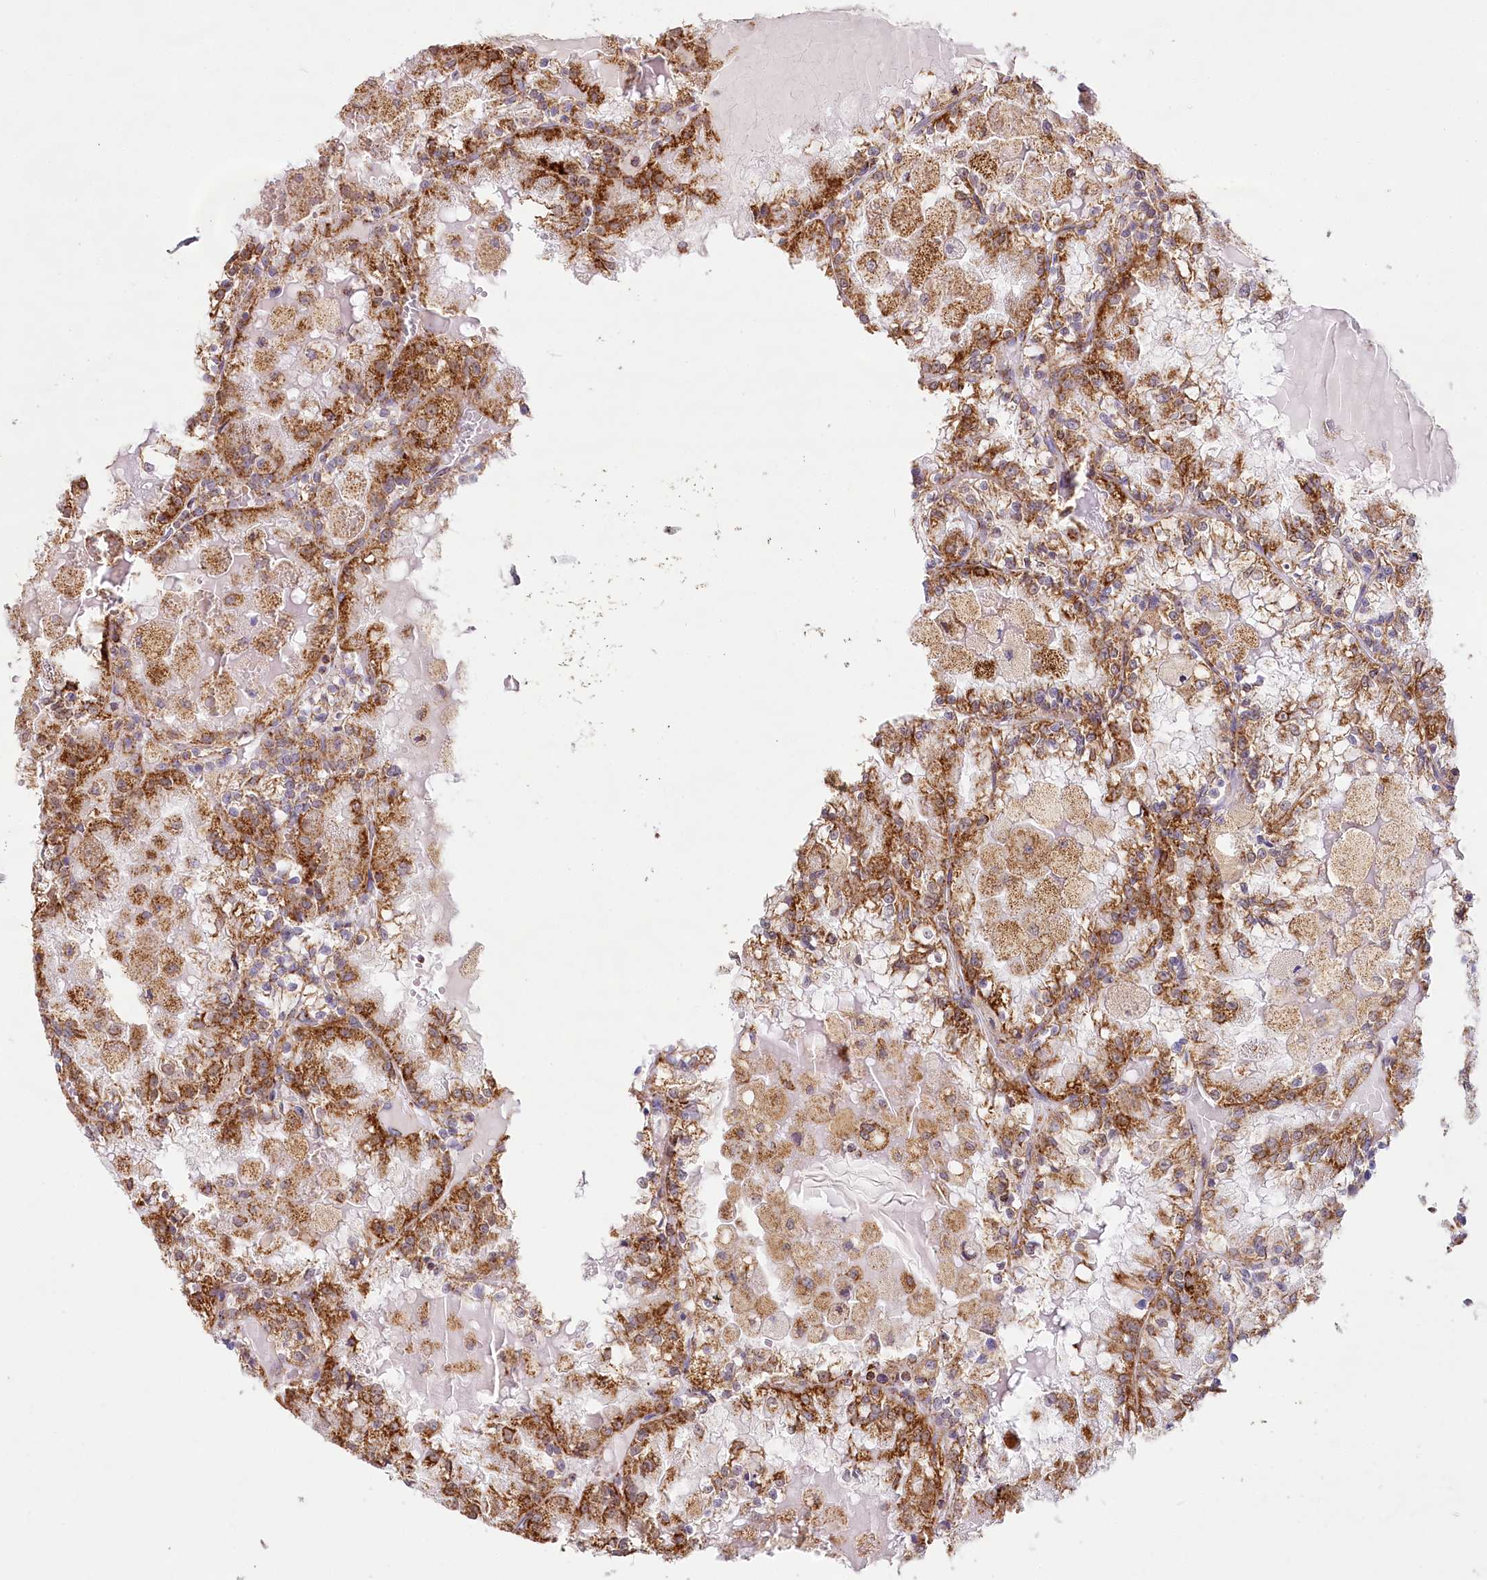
{"staining": {"intensity": "strong", "quantity": "25%-75%", "location": "cytoplasmic/membranous"}, "tissue": "renal cancer", "cell_type": "Tumor cells", "image_type": "cancer", "snomed": [{"axis": "morphology", "description": "Adenocarcinoma, NOS"}, {"axis": "topography", "description": "Kidney"}], "caption": "IHC micrograph of neoplastic tissue: human renal cancer stained using immunohistochemistry (IHC) reveals high levels of strong protein expression localized specifically in the cytoplasmic/membranous of tumor cells, appearing as a cytoplasmic/membranous brown color.", "gene": "LSS", "patient": {"sex": "female", "age": 56}}